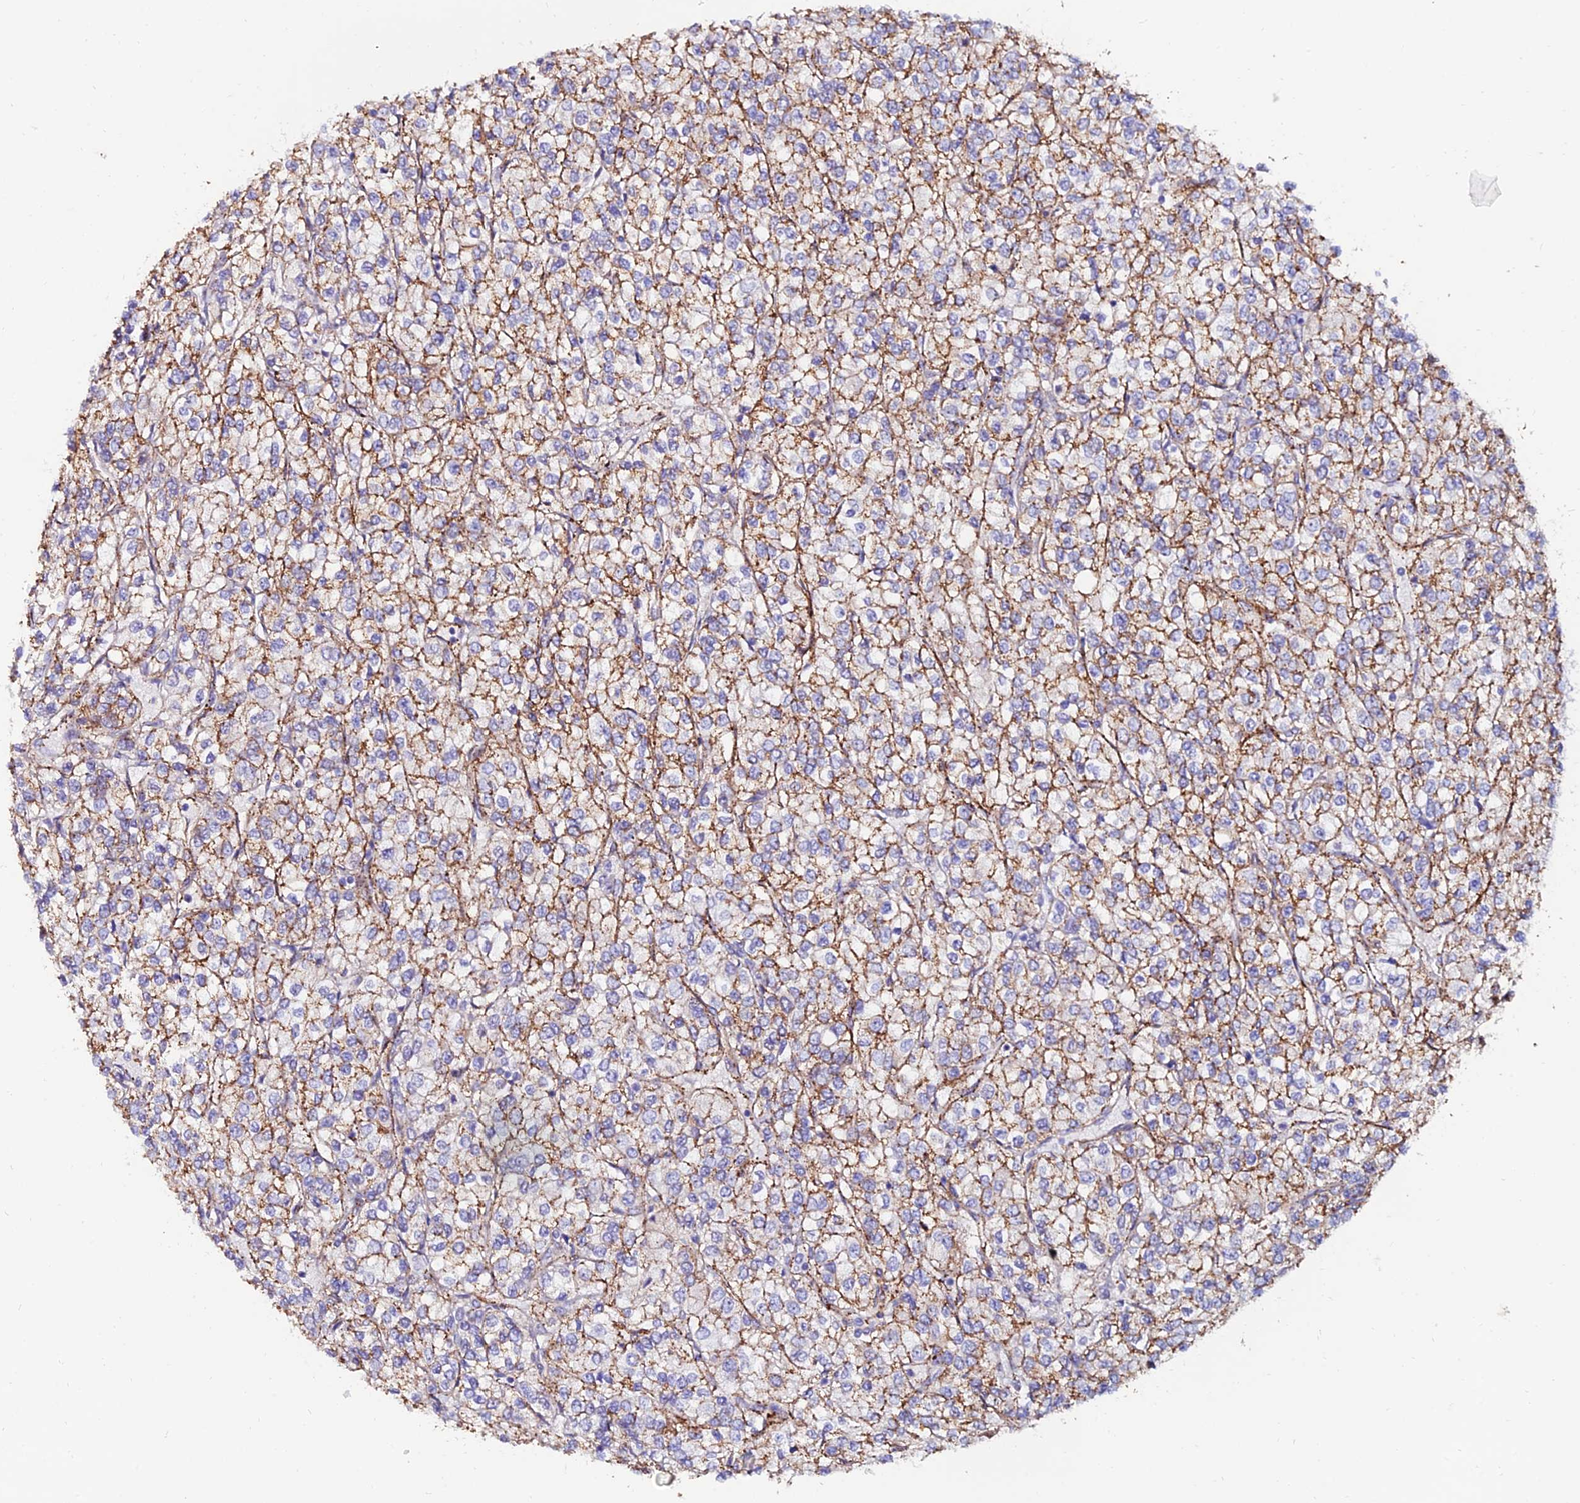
{"staining": {"intensity": "moderate", "quantity": "25%-75%", "location": "cytoplasmic/membranous"}, "tissue": "renal cancer", "cell_type": "Tumor cells", "image_type": "cancer", "snomed": [{"axis": "morphology", "description": "Adenocarcinoma, NOS"}, {"axis": "topography", "description": "Kidney"}], "caption": "Protein expression analysis of human renal adenocarcinoma reveals moderate cytoplasmic/membranous expression in approximately 25%-75% of tumor cells.", "gene": "ALDH3B2", "patient": {"sex": "male", "age": 80}}